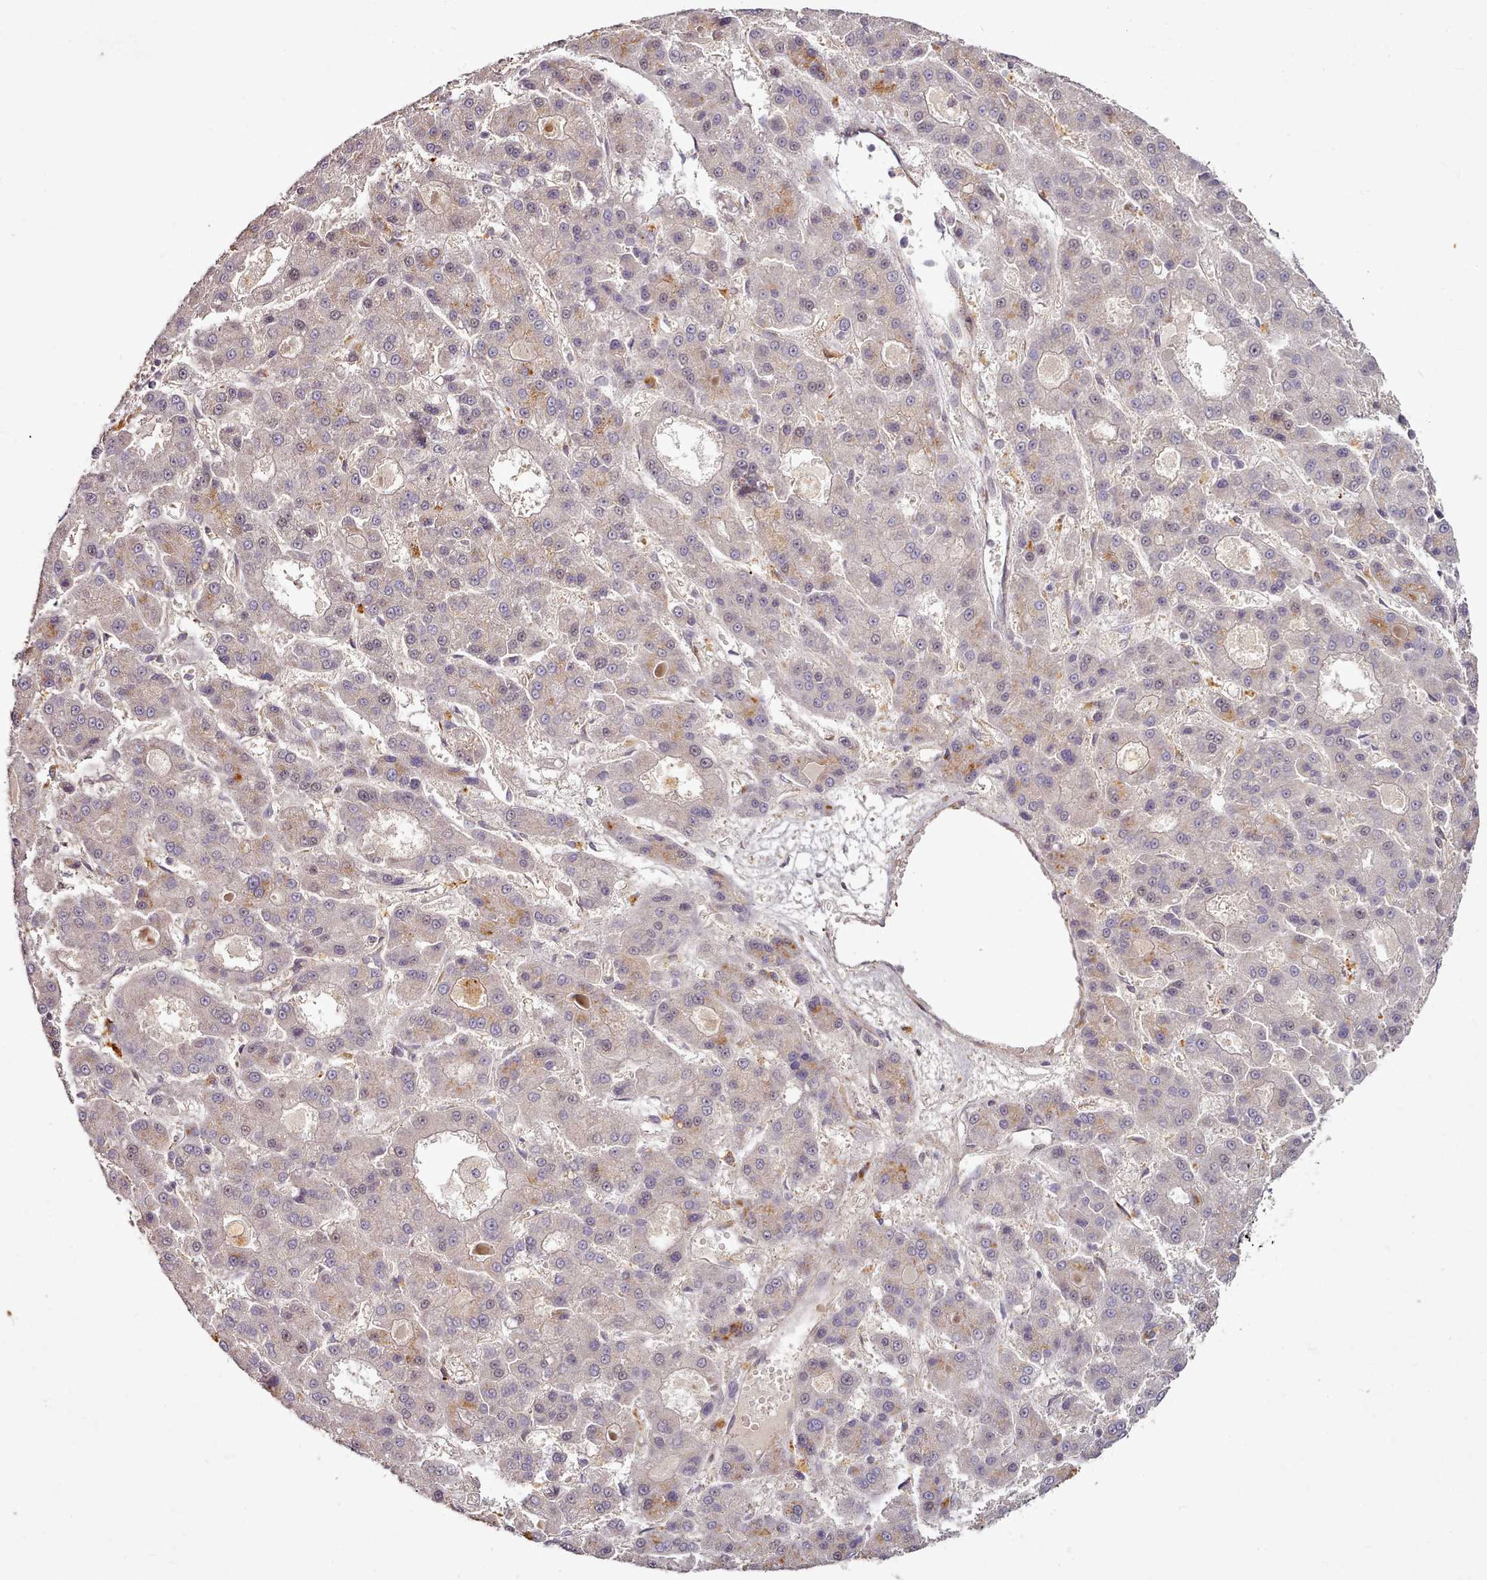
{"staining": {"intensity": "negative", "quantity": "none", "location": "none"}, "tissue": "liver cancer", "cell_type": "Tumor cells", "image_type": "cancer", "snomed": [{"axis": "morphology", "description": "Carcinoma, Hepatocellular, NOS"}, {"axis": "topography", "description": "Liver"}], "caption": "Liver cancer was stained to show a protein in brown. There is no significant staining in tumor cells.", "gene": "C1QTNF5", "patient": {"sex": "male", "age": 70}}